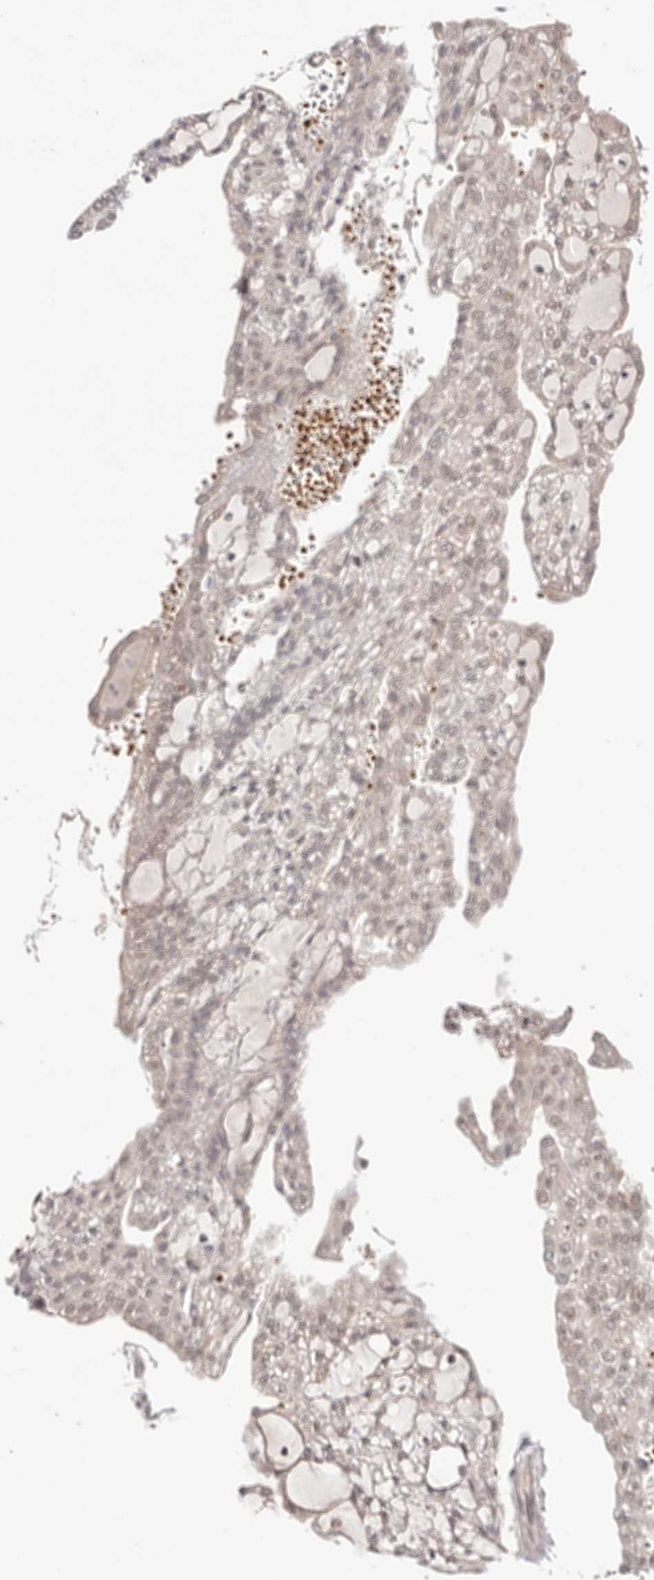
{"staining": {"intensity": "weak", "quantity": "<25%", "location": "nuclear"}, "tissue": "renal cancer", "cell_type": "Tumor cells", "image_type": "cancer", "snomed": [{"axis": "morphology", "description": "Adenocarcinoma, NOS"}, {"axis": "topography", "description": "Kidney"}], "caption": "Tumor cells show no significant protein staining in renal cancer (adenocarcinoma).", "gene": "WRN", "patient": {"sex": "male", "age": 63}}